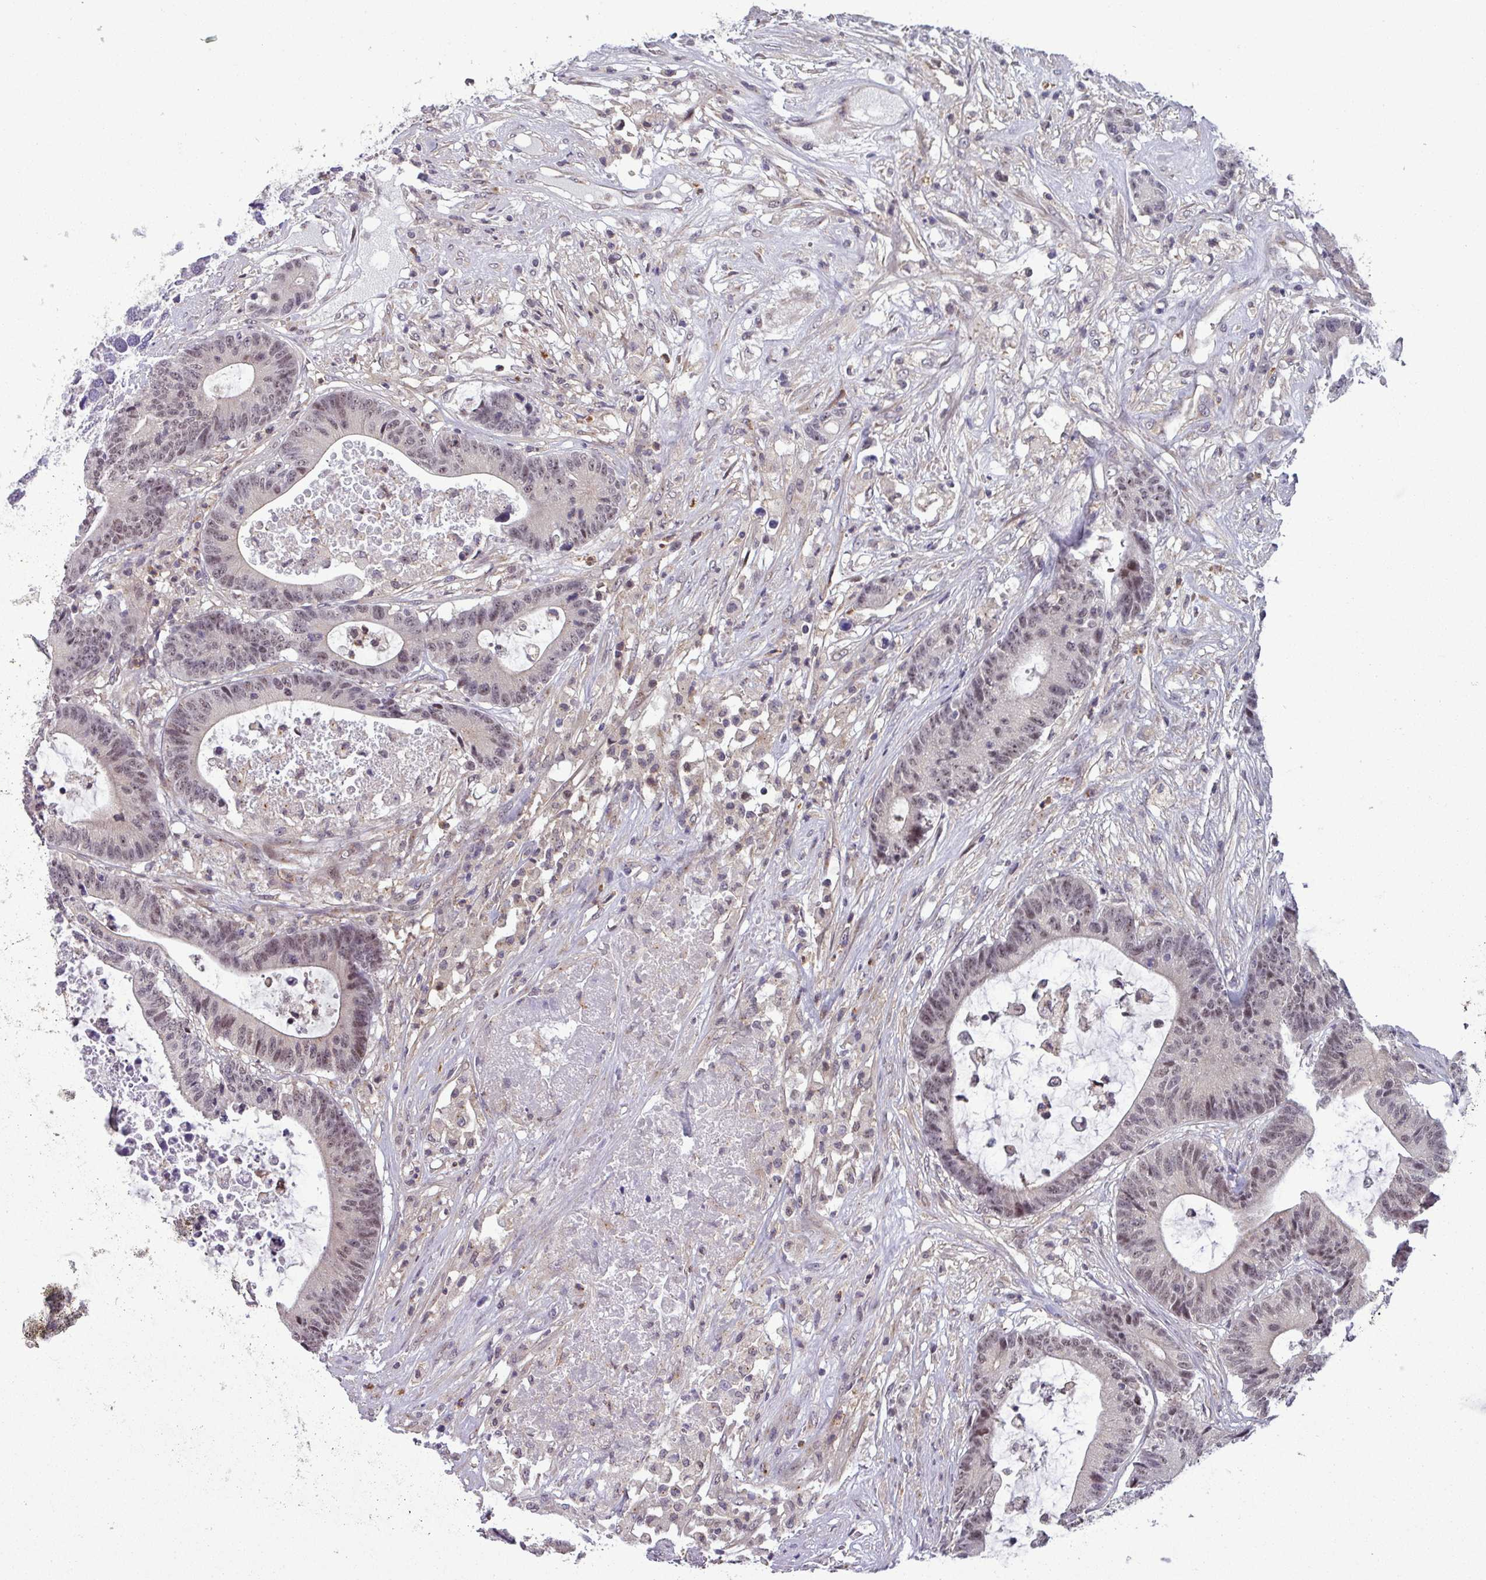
{"staining": {"intensity": "weak", "quantity": ">75%", "location": "nuclear"}, "tissue": "colorectal cancer", "cell_type": "Tumor cells", "image_type": "cancer", "snomed": [{"axis": "morphology", "description": "Adenocarcinoma, NOS"}, {"axis": "topography", "description": "Colon"}], "caption": "IHC of colorectal adenocarcinoma displays low levels of weak nuclear expression in approximately >75% of tumor cells. (Brightfield microscopy of DAB IHC at high magnification).", "gene": "NPFFR1", "patient": {"sex": "female", "age": 84}}